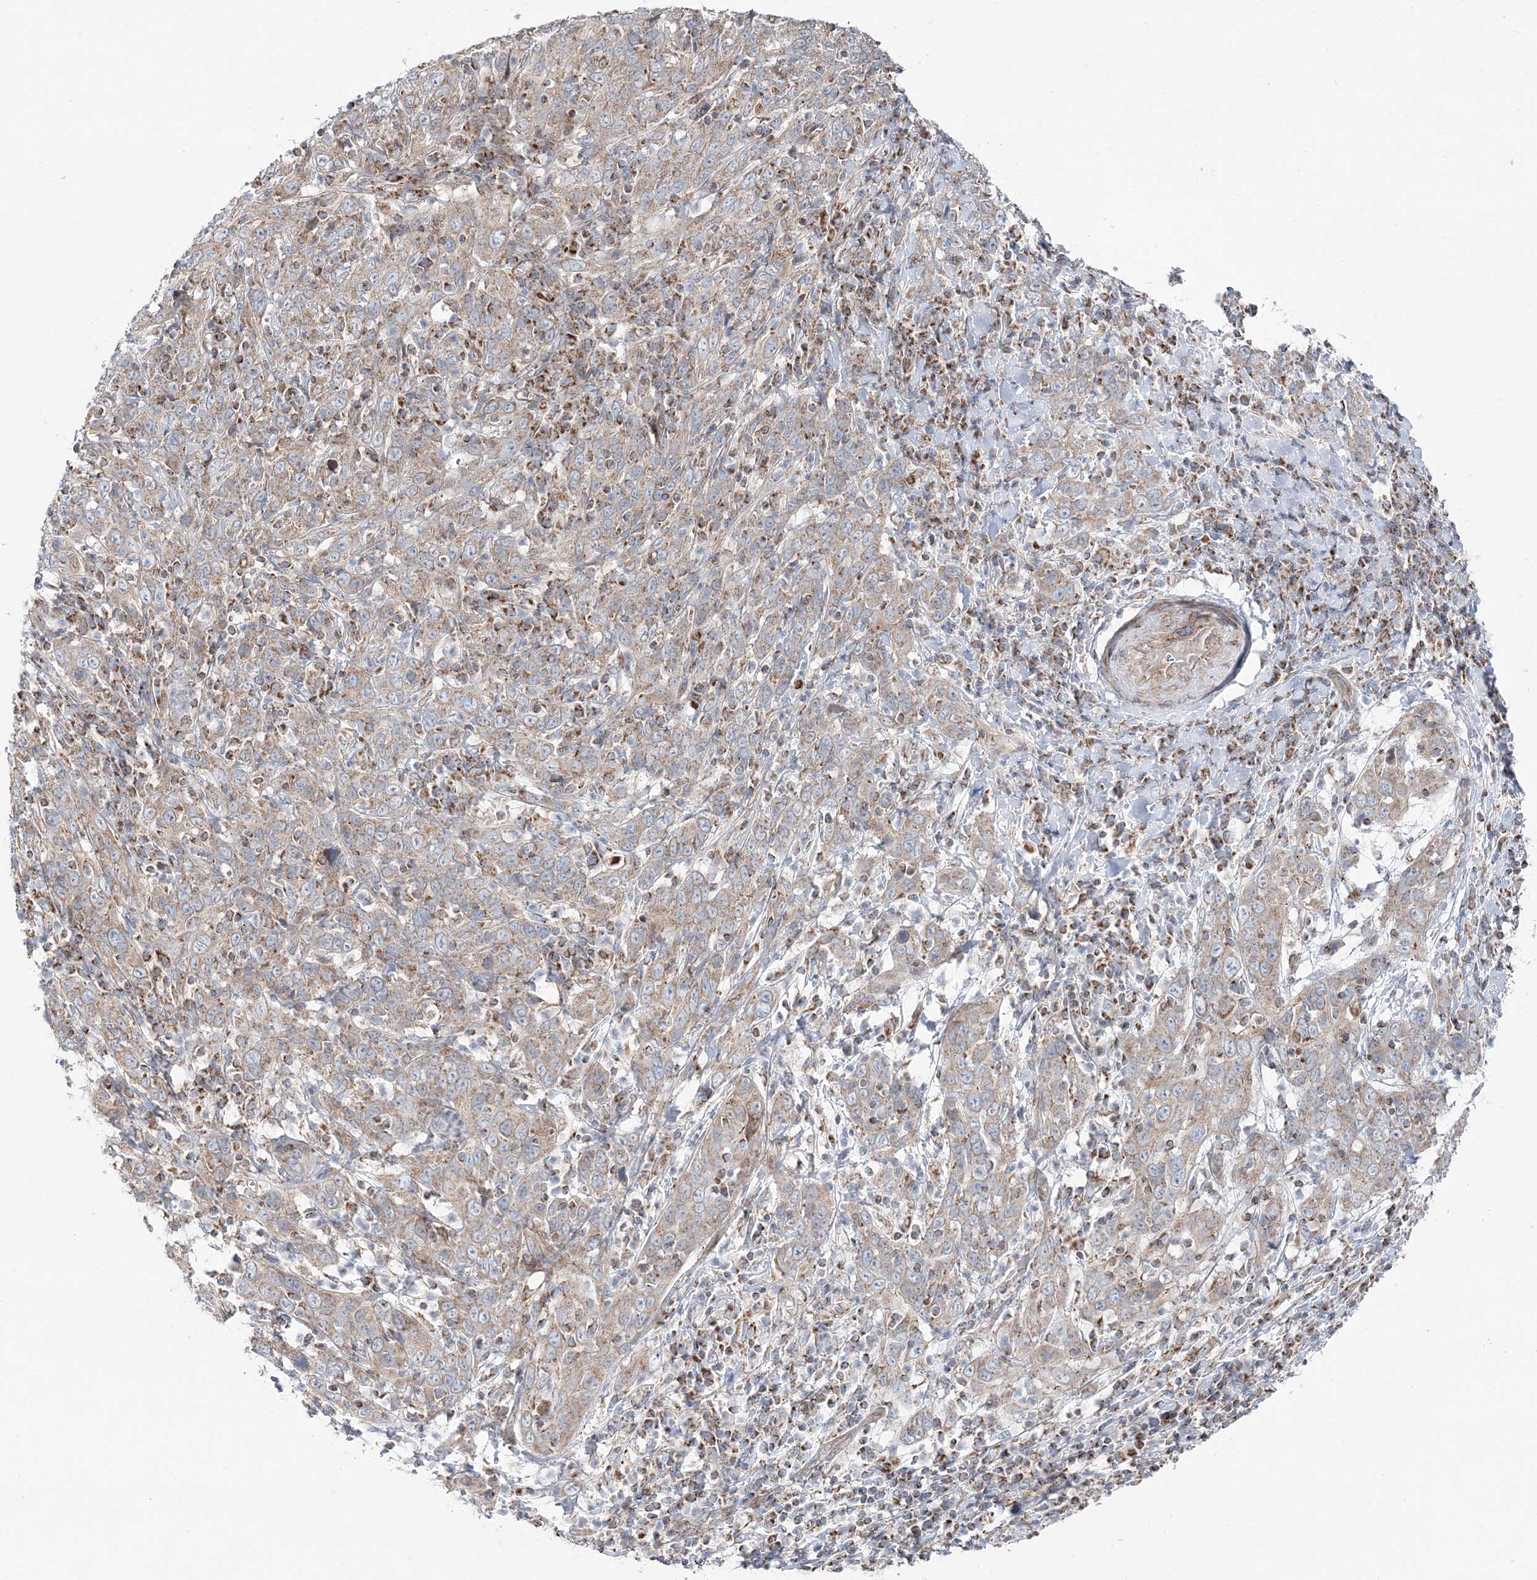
{"staining": {"intensity": "moderate", "quantity": ">75%", "location": "cytoplasmic/membranous"}, "tissue": "cervical cancer", "cell_type": "Tumor cells", "image_type": "cancer", "snomed": [{"axis": "morphology", "description": "Squamous cell carcinoma, NOS"}, {"axis": "topography", "description": "Cervix"}], "caption": "The immunohistochemical stain labels moderate cytoplasmic/membranous expression in tumor cells of squamous cell carcinoma (cervical) tissue. The staining is performed using DAB brown chromogen to label protein expression. The nuclei are counter-stained blue using hematoxylin.", "gene": "OPA1", "patient": {"sex": "female", "age": 46}}